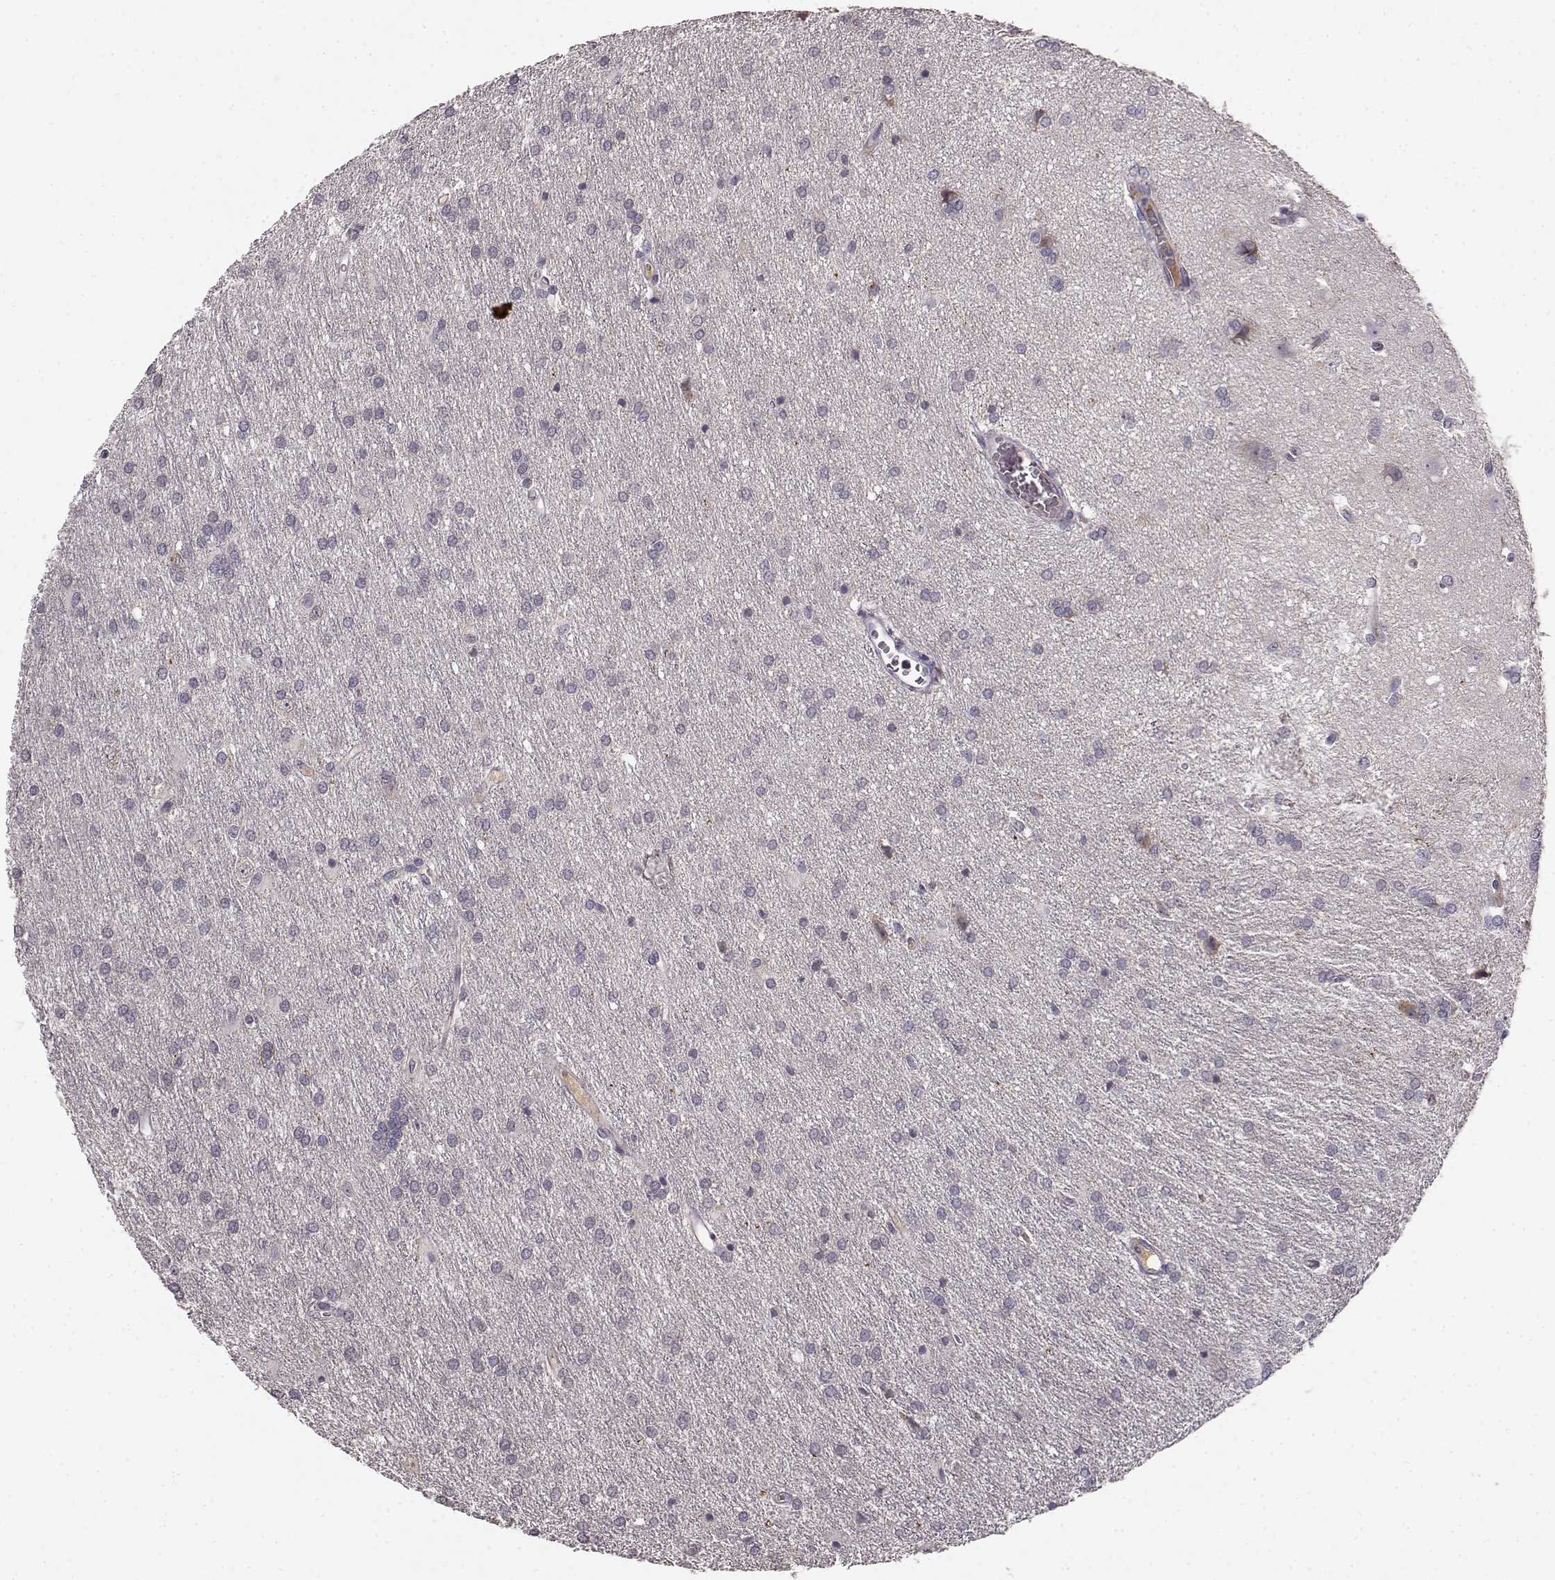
{"staining": {"intensity": "negative", "quantity": "none", "location": "none"}, "tissue": "glioma", "cell_type": "Tumor cells", "image_type": "cancer", "snomed": [{"axis": "morphology", "description": "Glioma, malignant, Low grade"}, {"axis": "topography", "description": "Brain"}], "caption": "Human malignant glioma (low-grade) stained for a protein using IHC displays no expression in tumor cells.", "gene": "YJEFN3", "patient": {"sex": "female", "age": 32}}